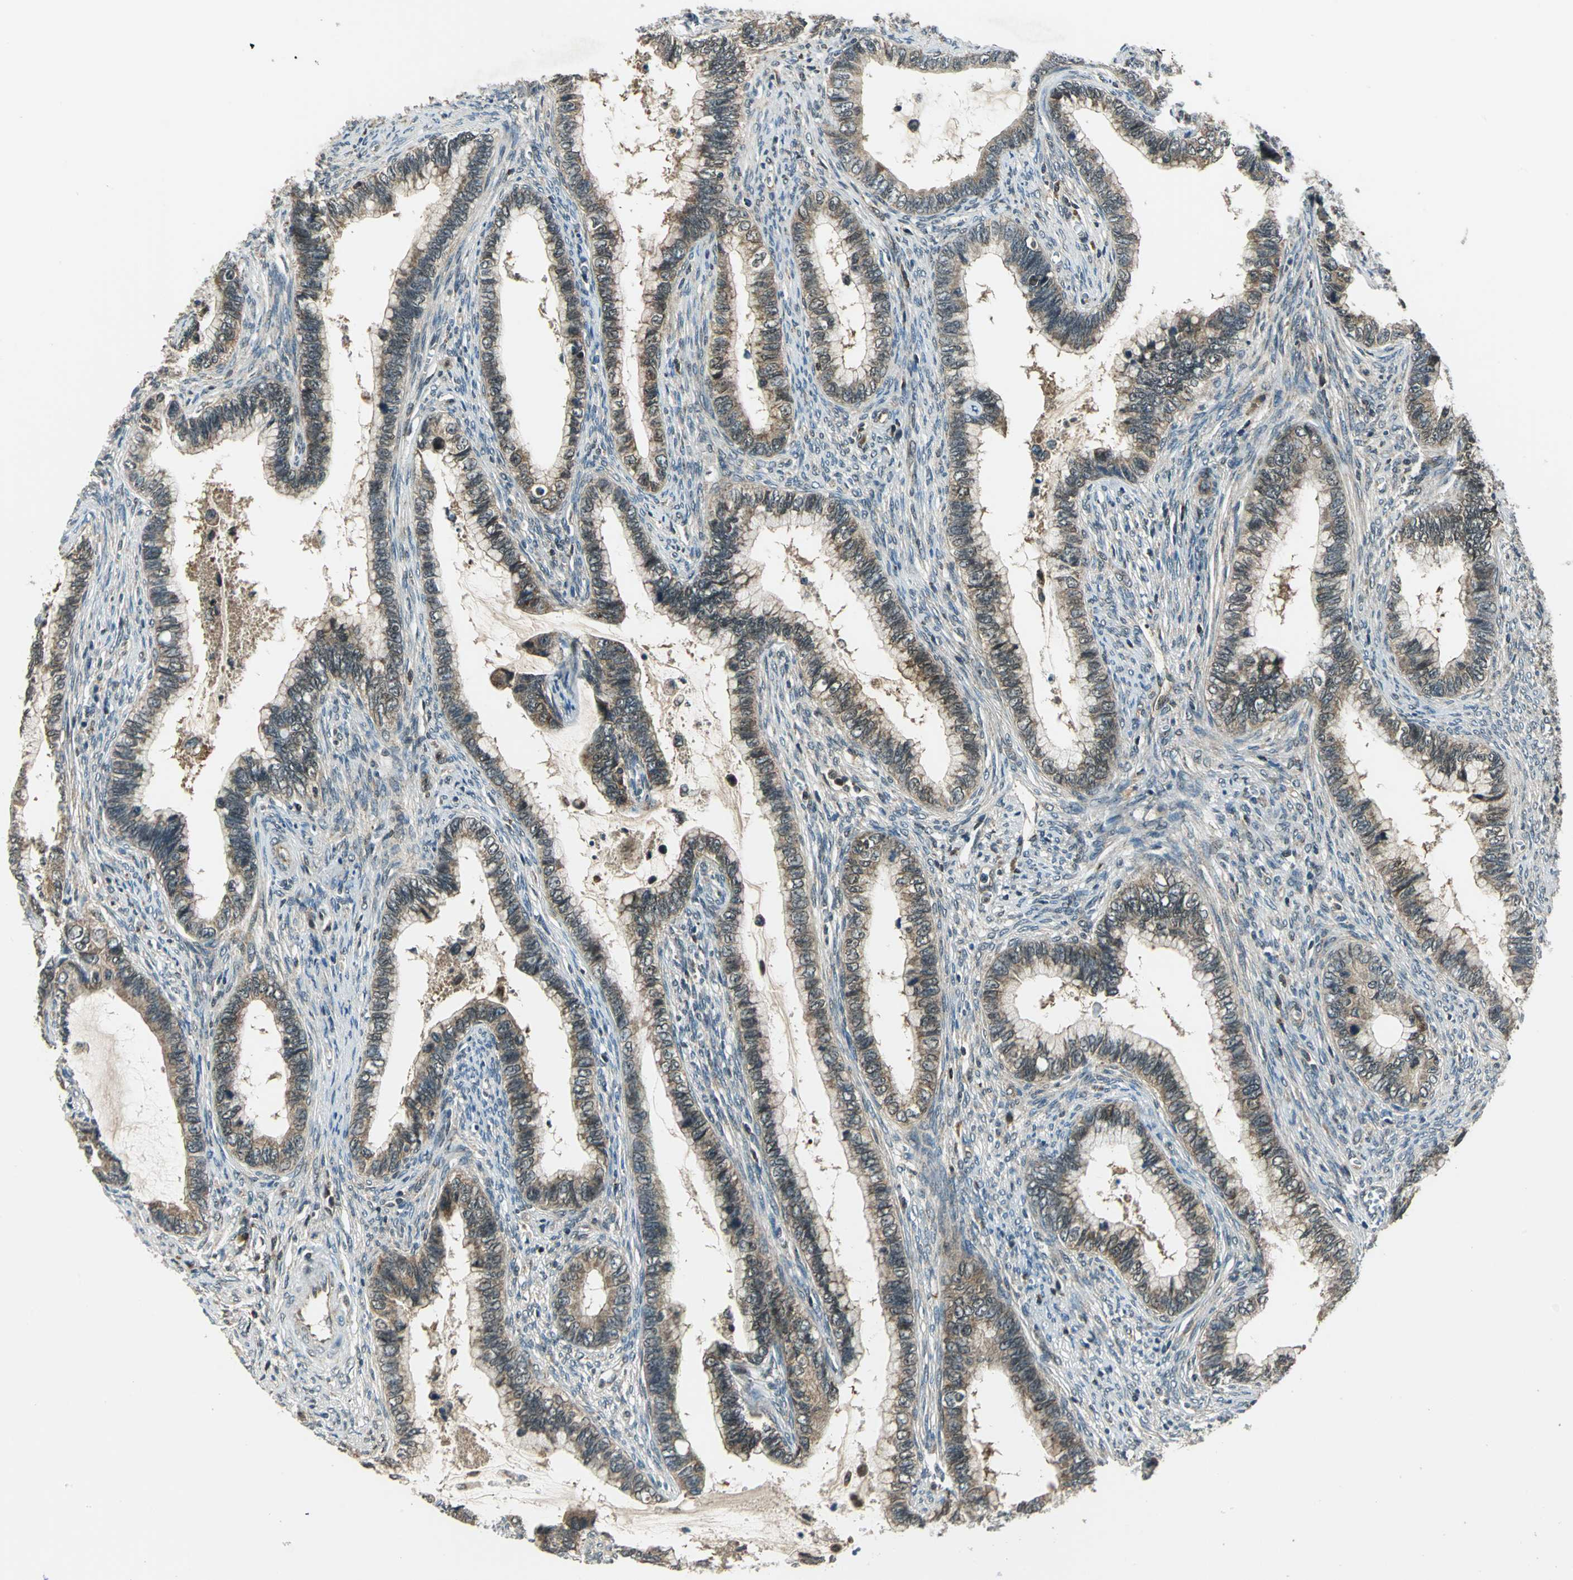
{"staining": {"intensity": "moderate", "quantity": ">75%", "location": "cytoplasmic/membranous"}, "tissue": "cervical cancer", "cell_type": "Tumor cells", "image_type": "cancer", "snomed": [{"axis": "morphology", "description": "Adenocarcinoma, NOS"}, {"axis": "topography", "description": "Cervix"}], "caption": "Cervical cancer (adenocarcinoma) tissue reveals moderate cytoplasmic/membranous staining in approximately >75% of tumor cells", "gene": "NUDT2", "patient": {"sex": "female", "age": 44}}